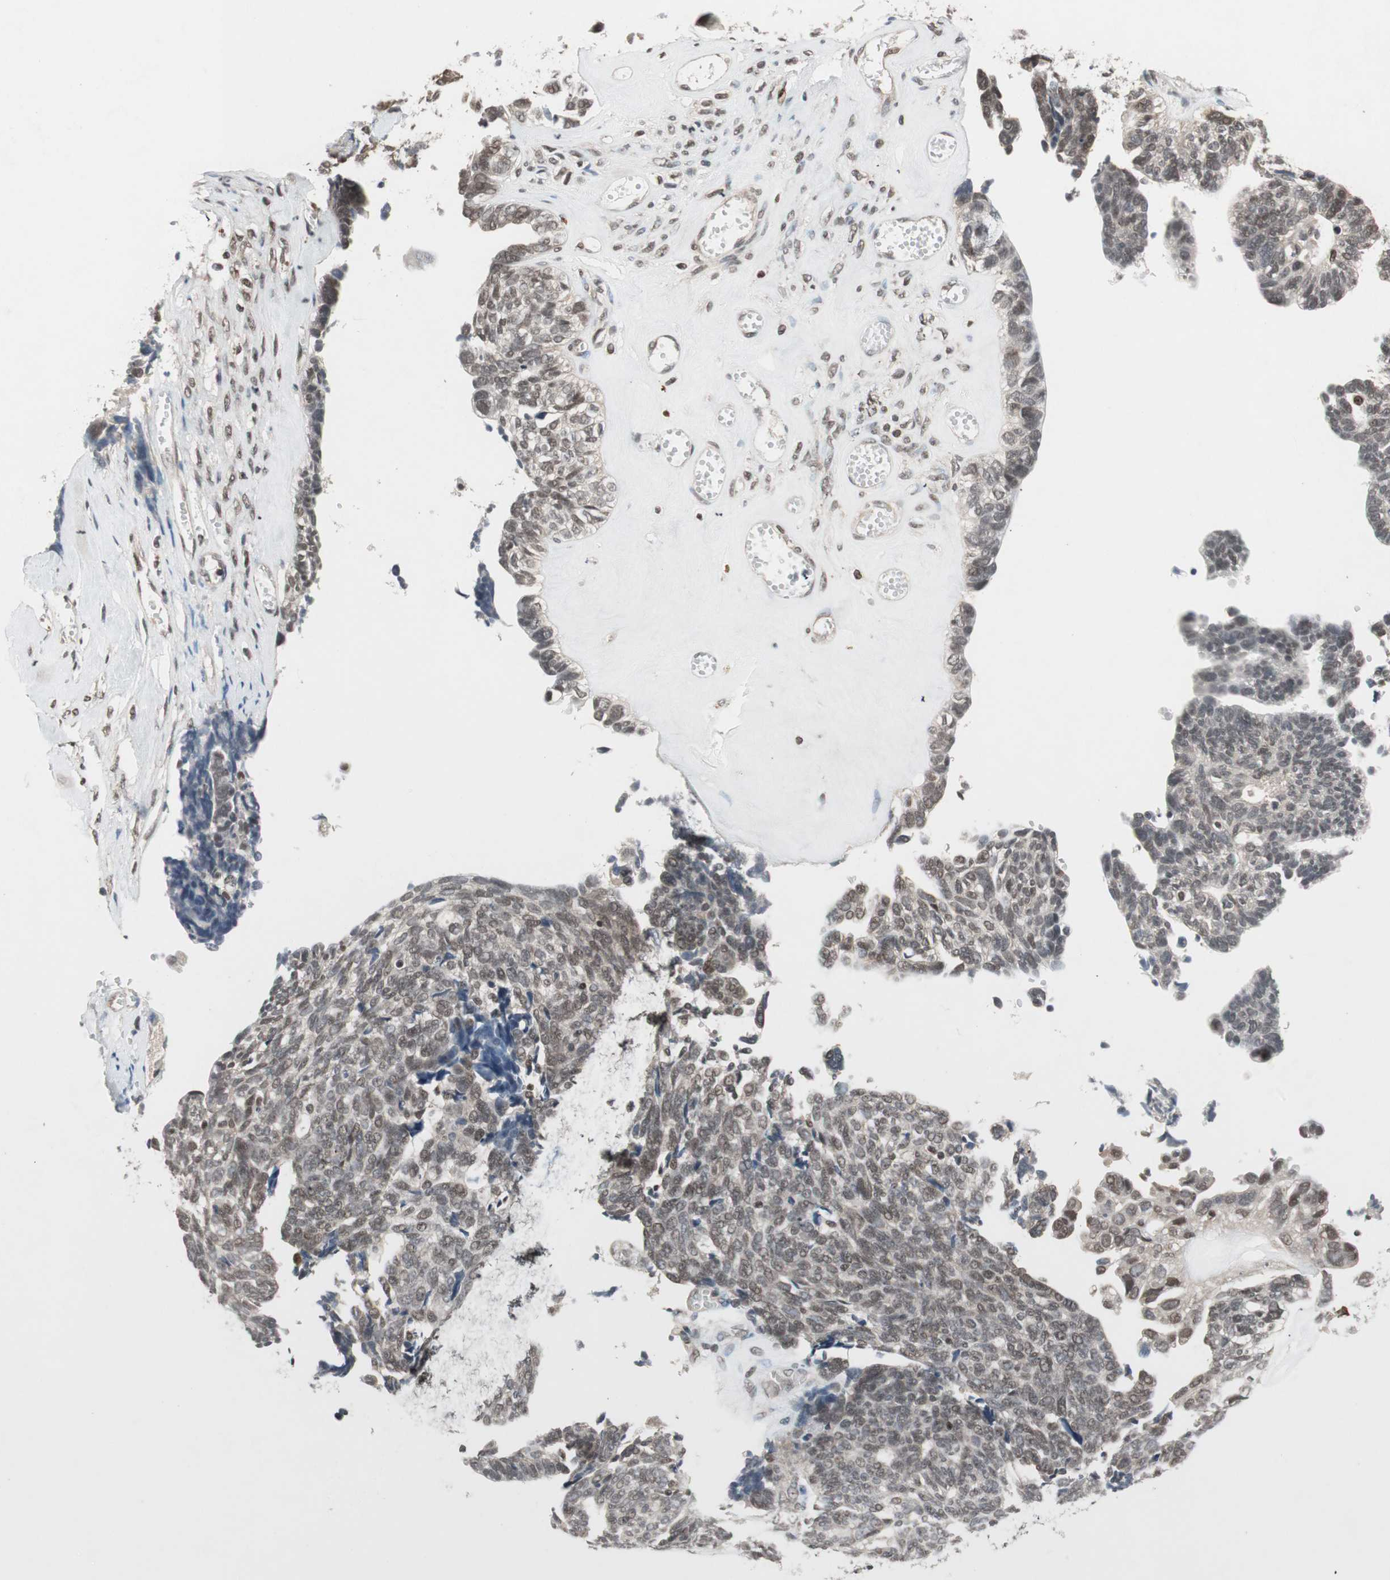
{"staining": {"intensity": "weak", "quantity": "25%-75%", "location": "nuclear"}, "tissue": "ovarian cancer", "cell_type": "Tumor cells", "image_type": "cancer", "snomed": [{"axis": "morphology", "description": "Cystadenocarcinoma, serous, NOS"}, {"axis": "topography", "description": "Ovary"}], "caption": "Immunohistochemical staining of human serous cystadenocarcinoma (ovarian) demonstrates low levels of weak nuclear positivity in about 25%-75% of tumor cells.", "gene": "DRAP1", "patient": {"sex": "female", "age": 79}}